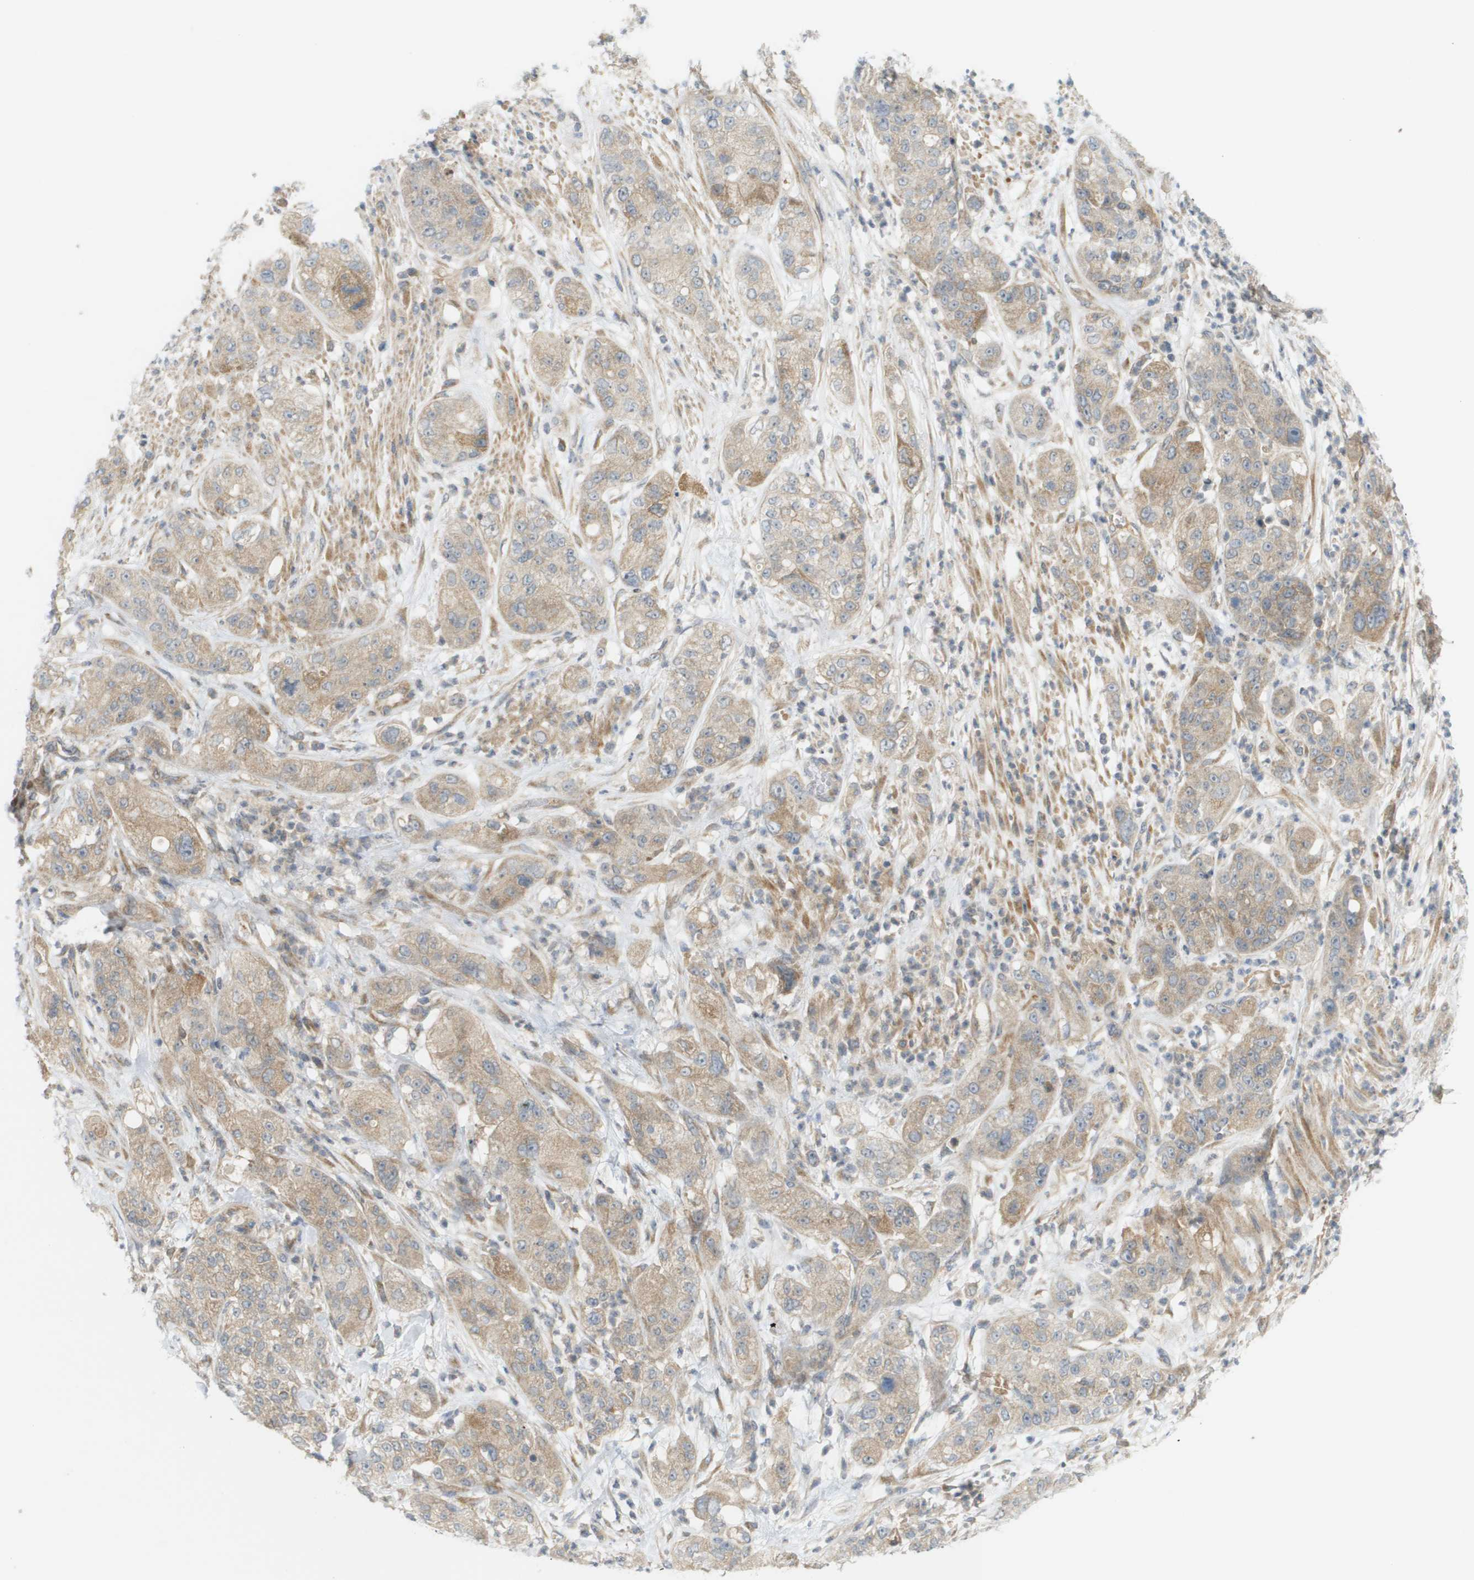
{"staining": {"intensity": "weak", "quantity": ">75%", "location": "cytoplasmic/membranous"}, "tissue": "pancreatic cancer", "cell_type": "Tumor cells", "image_type": "cancer", "snomed": [{"axis": "morphology", "description": "Adenocarcinoma, NOS"}, {"axis": "topography", "description": "Pancreas"}], "caption": "Approximately >75% of tumor cells in human pancreatic adenocarcinoma demonstrate weak cytoplasmic/membranous protein staining as visualized by brown immunohistochemical staining.", "gene": "PROC", "patient": {"sex": "female", "age": 78}}